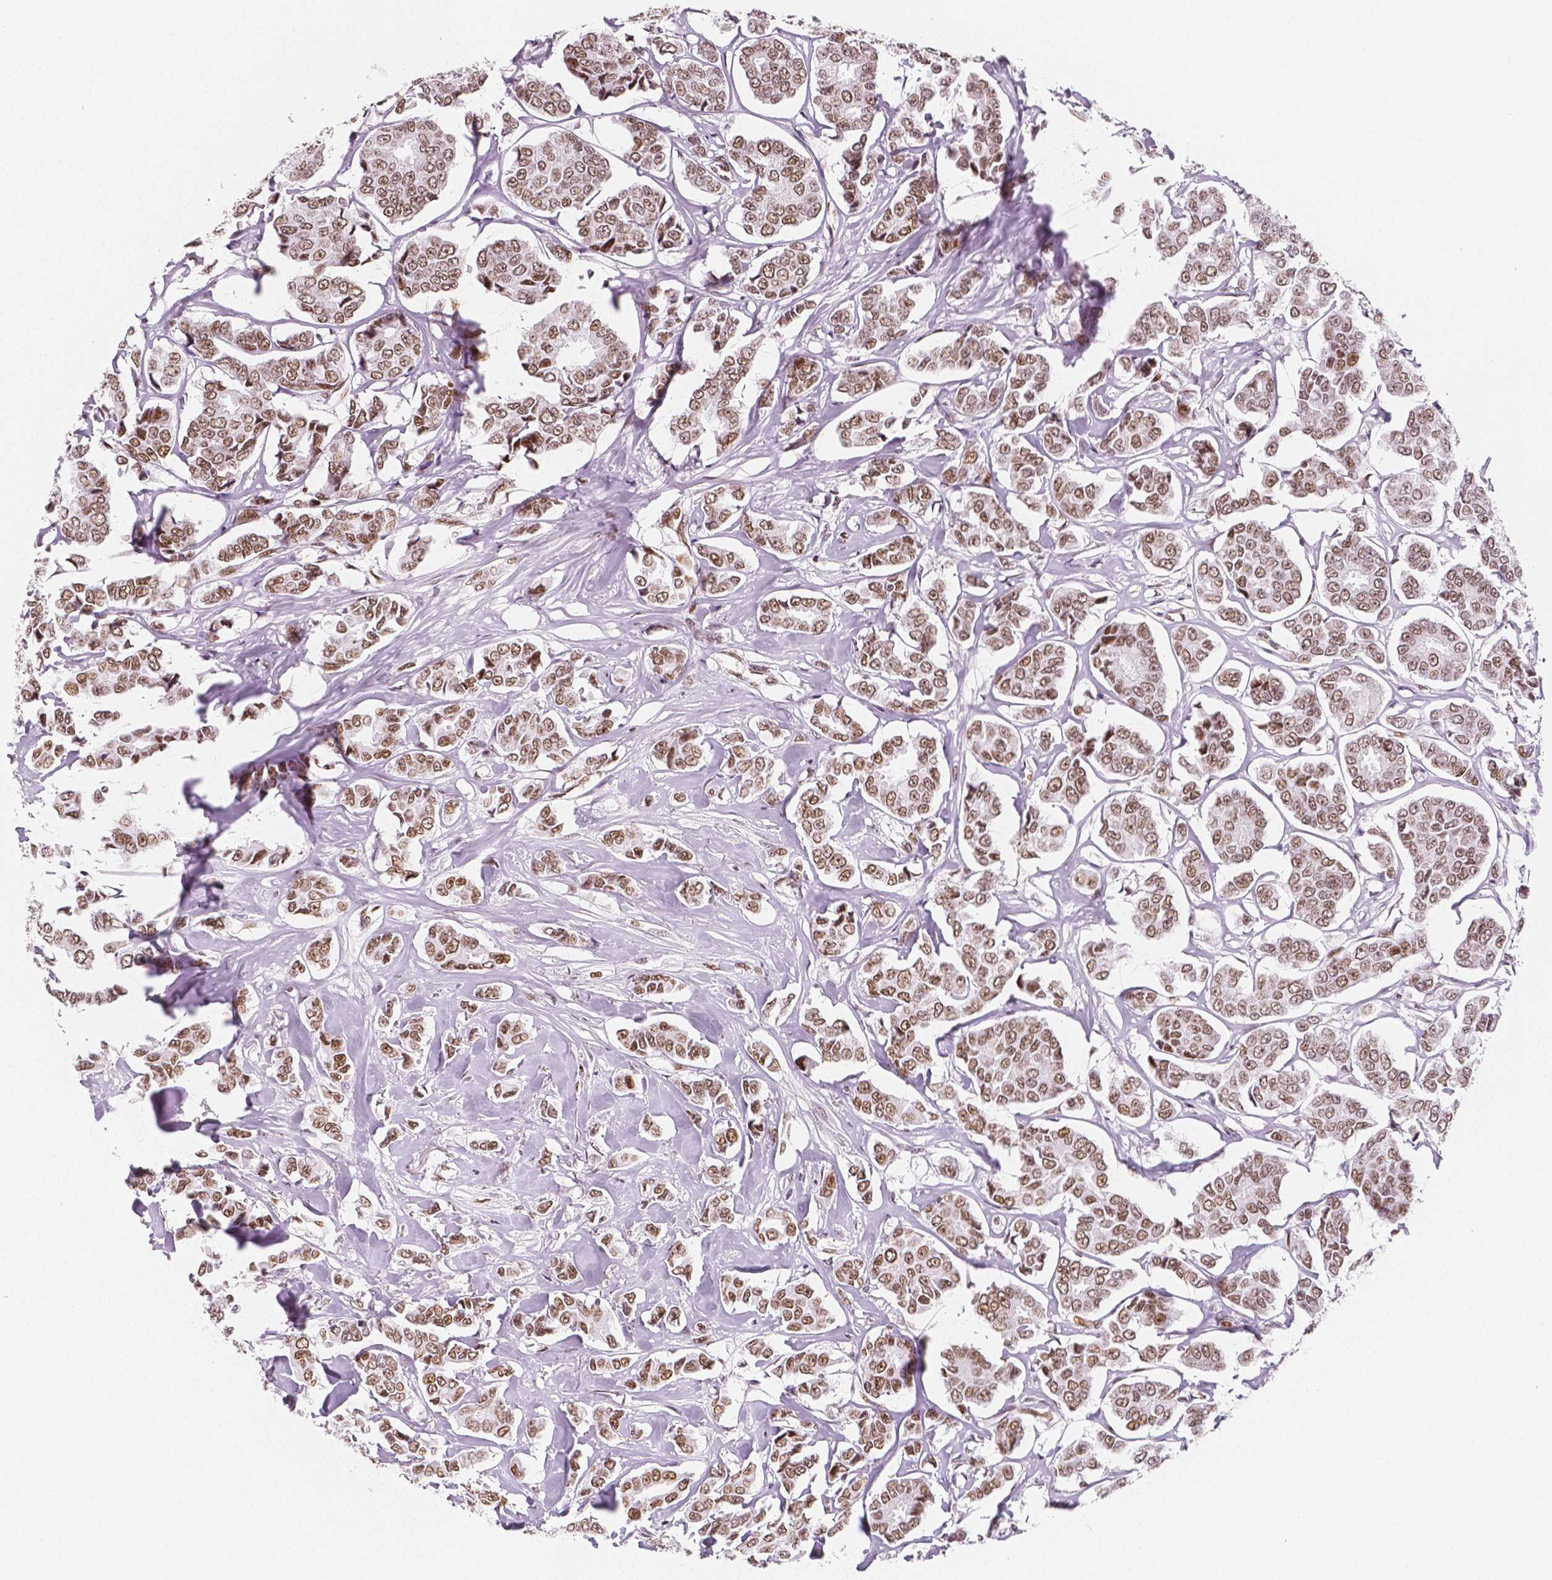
{"staining": {"intensity": "moderate", "quantity": ">75%", "location": "nuclear"}, "tissue": "breast cancer", "cell_type": "Tumor cells", "image_type": "cancer", "snomed": [{"axis": "morphology", "description": "Duct carcinoma"}, {"axis": "topography", "description": "Breast"}], "caption": "Breast intraductal carcinoma was stained to show a protein in brown. There is medium levels of moderate nuclear staining in about >75% of tumor cells.", "gene": "HDAC1", "patient": {"sex": "female", "age": 94}}